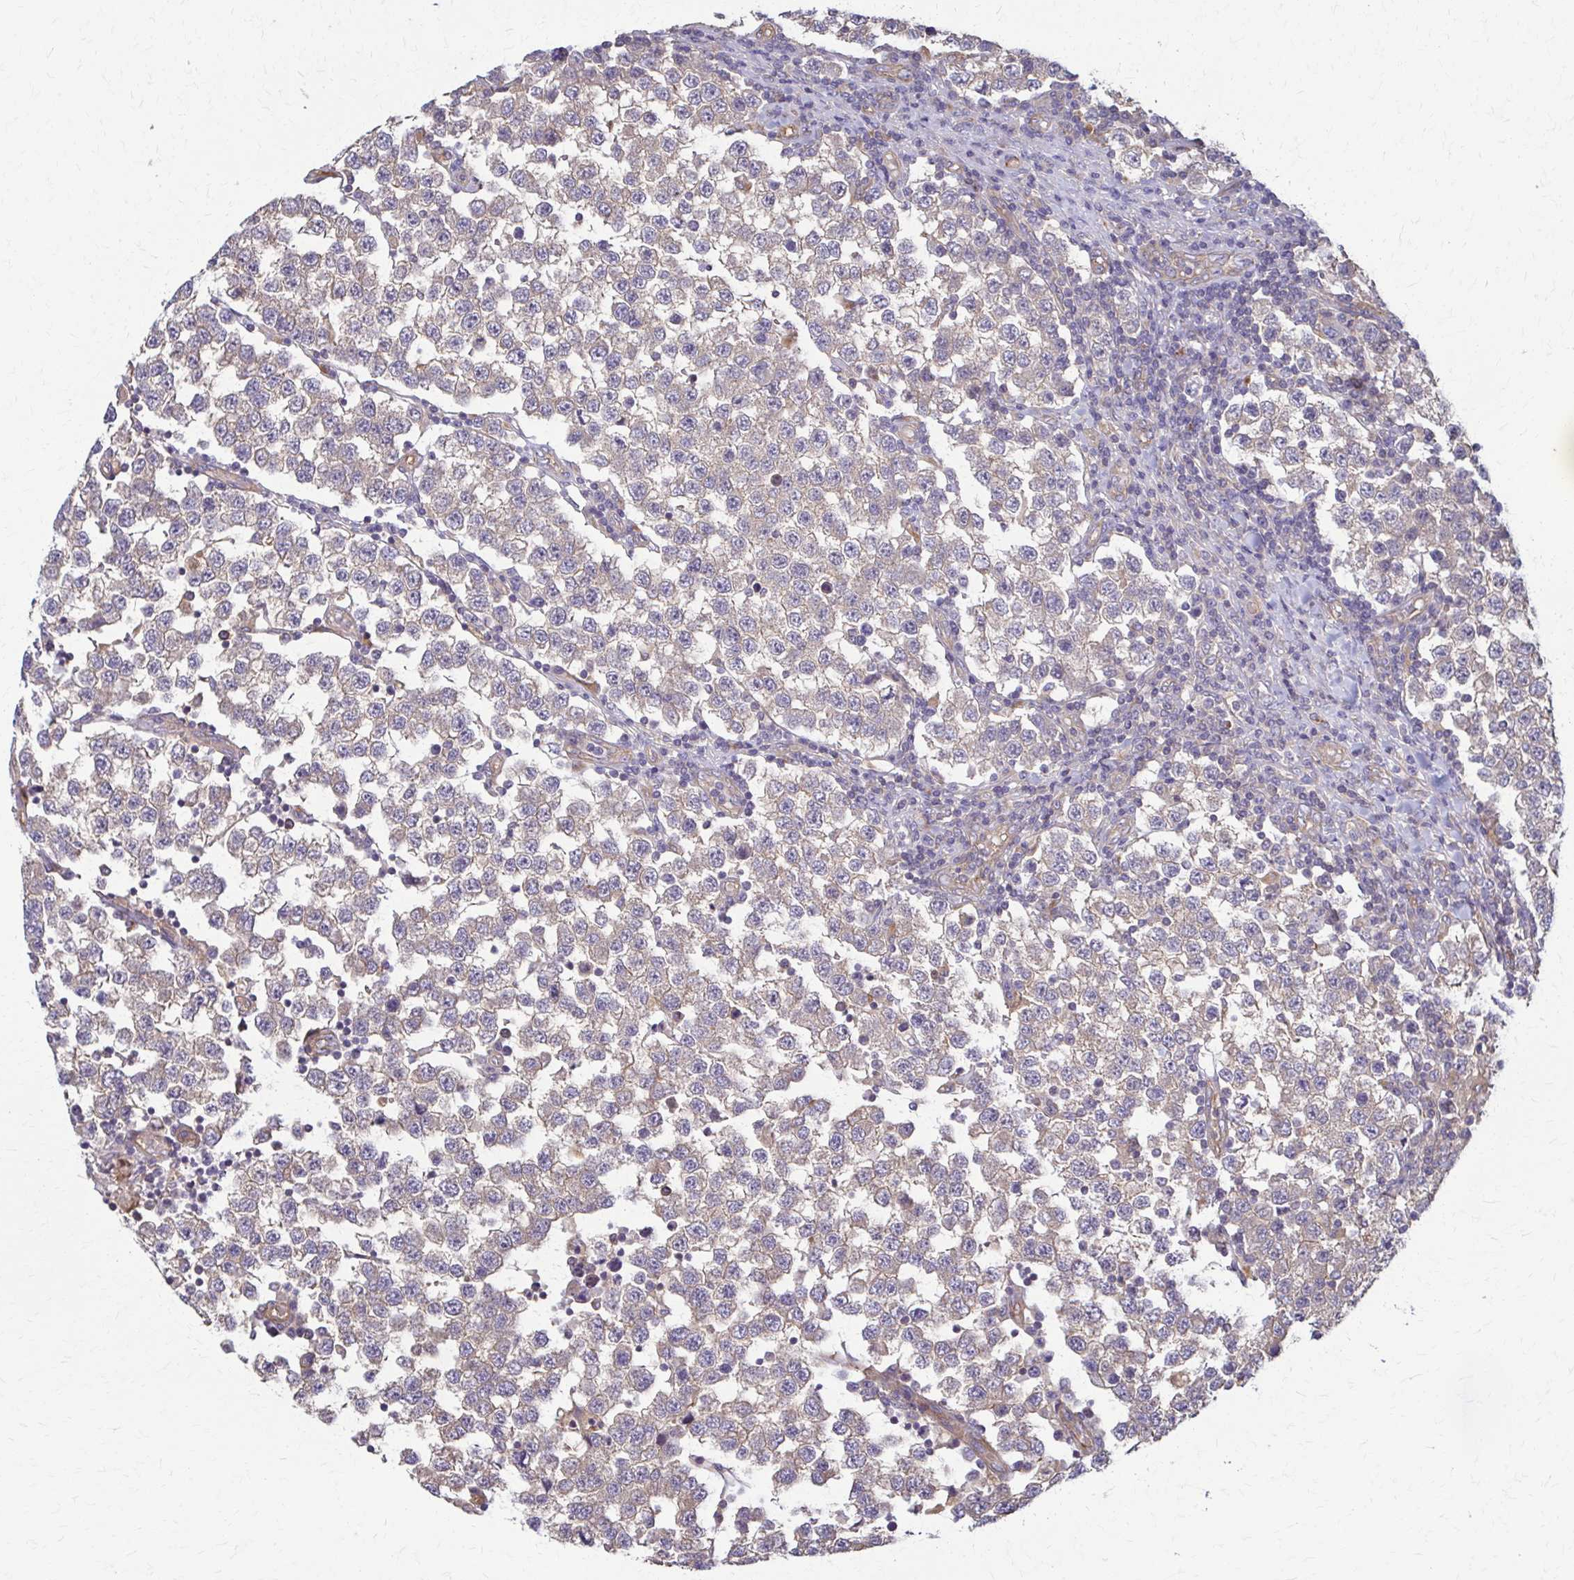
{"staining": {"intensity": "weak", "quantity": "<25%", "location": "cytoplasmic/membranous"}, "tissue": "testis cancer", "cell_type": "Tumor cells", "image_type": "cancer", "snomed": [{"axis": "morphology", "description": "Seminoma, NOS"}, {"axis": "topography", "description": "Testis"}], "caption": "Immunohistochemical staining of testis cancer (seminoma) exhibits no significant positivity in tumor cells. (Stains: DAB immunohistochemistry with hematoxylin counter stain, Microscopy: brightfield microscopy at high magnification).", "gene": "DSP", "patient": {"sex": "male", "age": 34}}